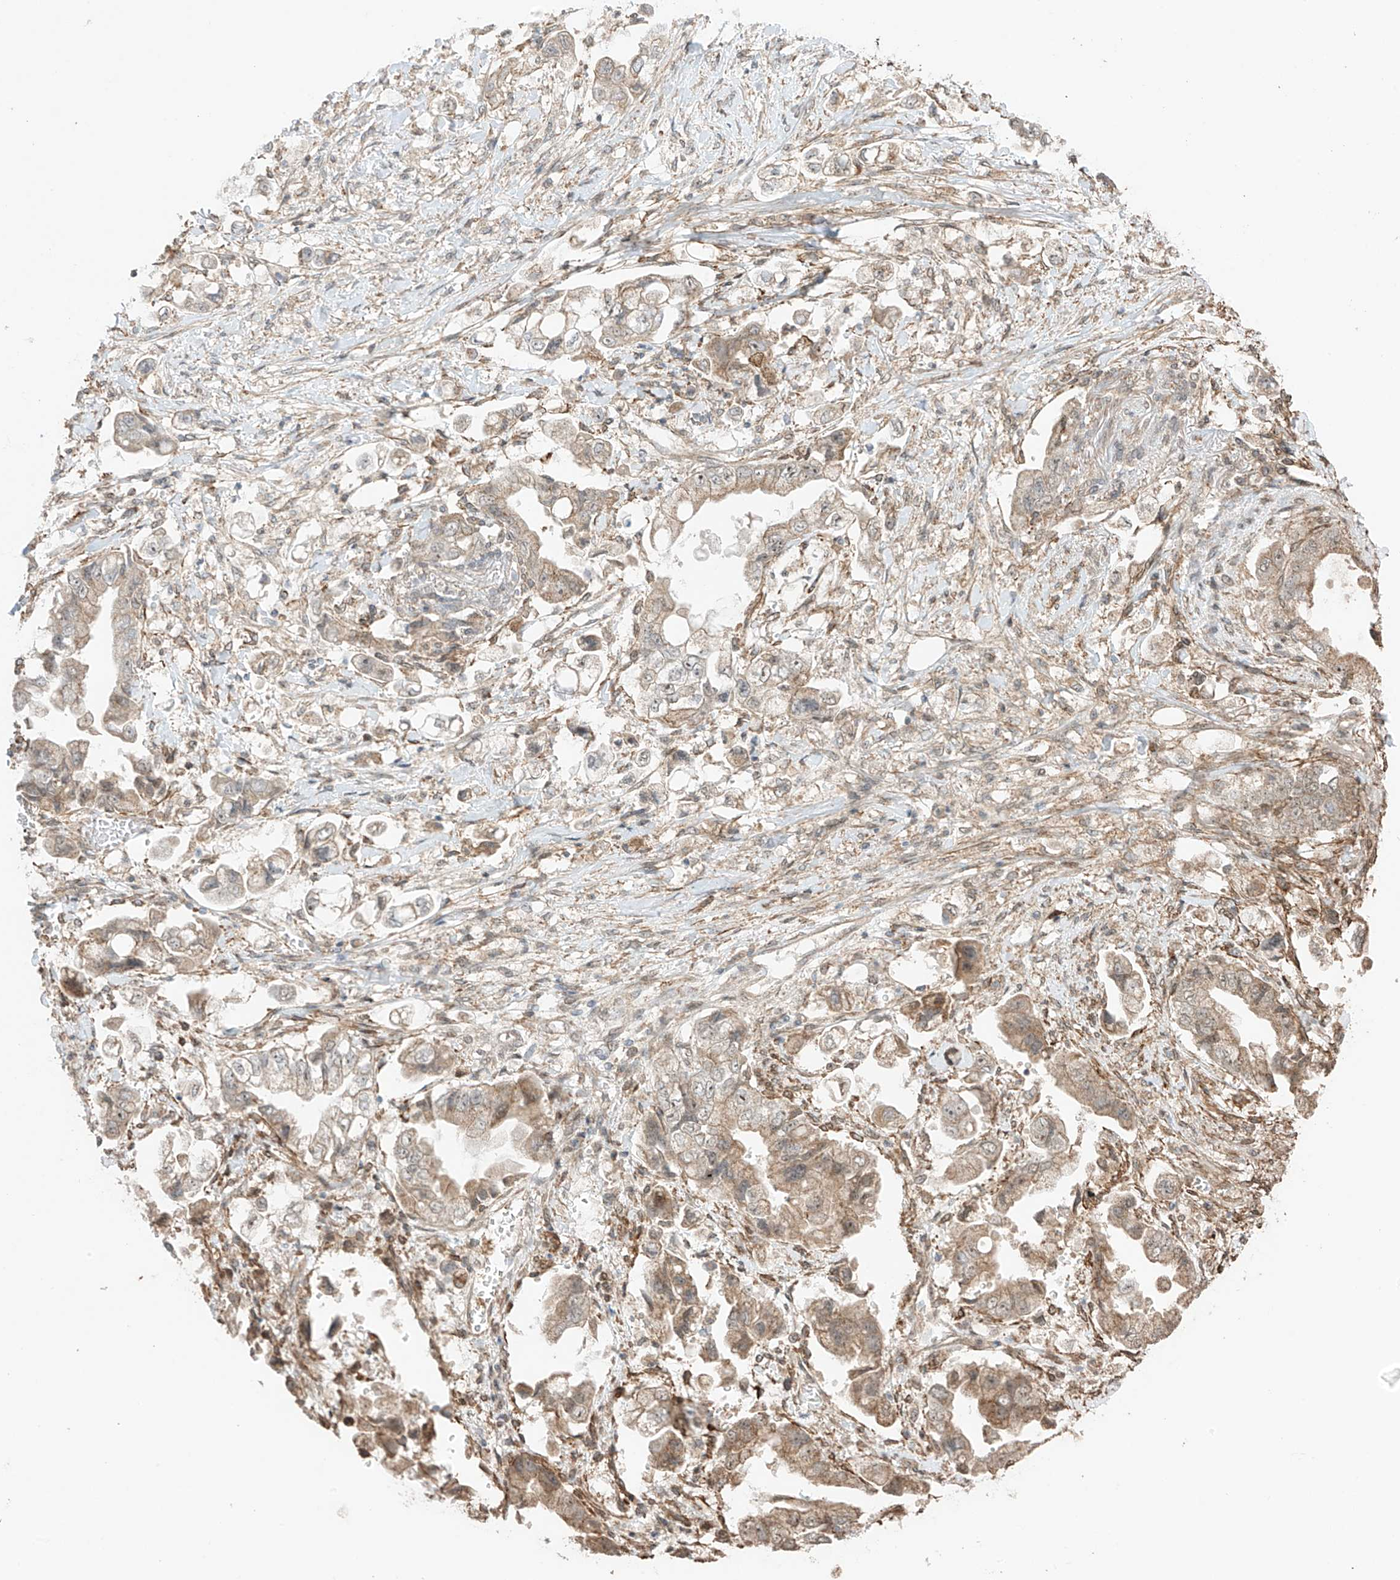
{"staining": {"intensity": "weak", "quantity": ">75%", "location": "cytoplasmic/membranous"}, "tissue": "stomach cancer", "cell_type": "Tumor cells", "image_type": "cancer", "snomed": [{"axis": "morphology", "description": "Adenocarcinoma, NOS"}, {"axis": "topography", "description": "Stomach"}], "caption": "Protein expression analysis of stomach cancer (adenocarcinoma) reveals weak cytoplasmic/membranous staining in about >75% of tumor cells.", "gene": "ABCD1", "patient": {"sex": "male", "age": 62}}